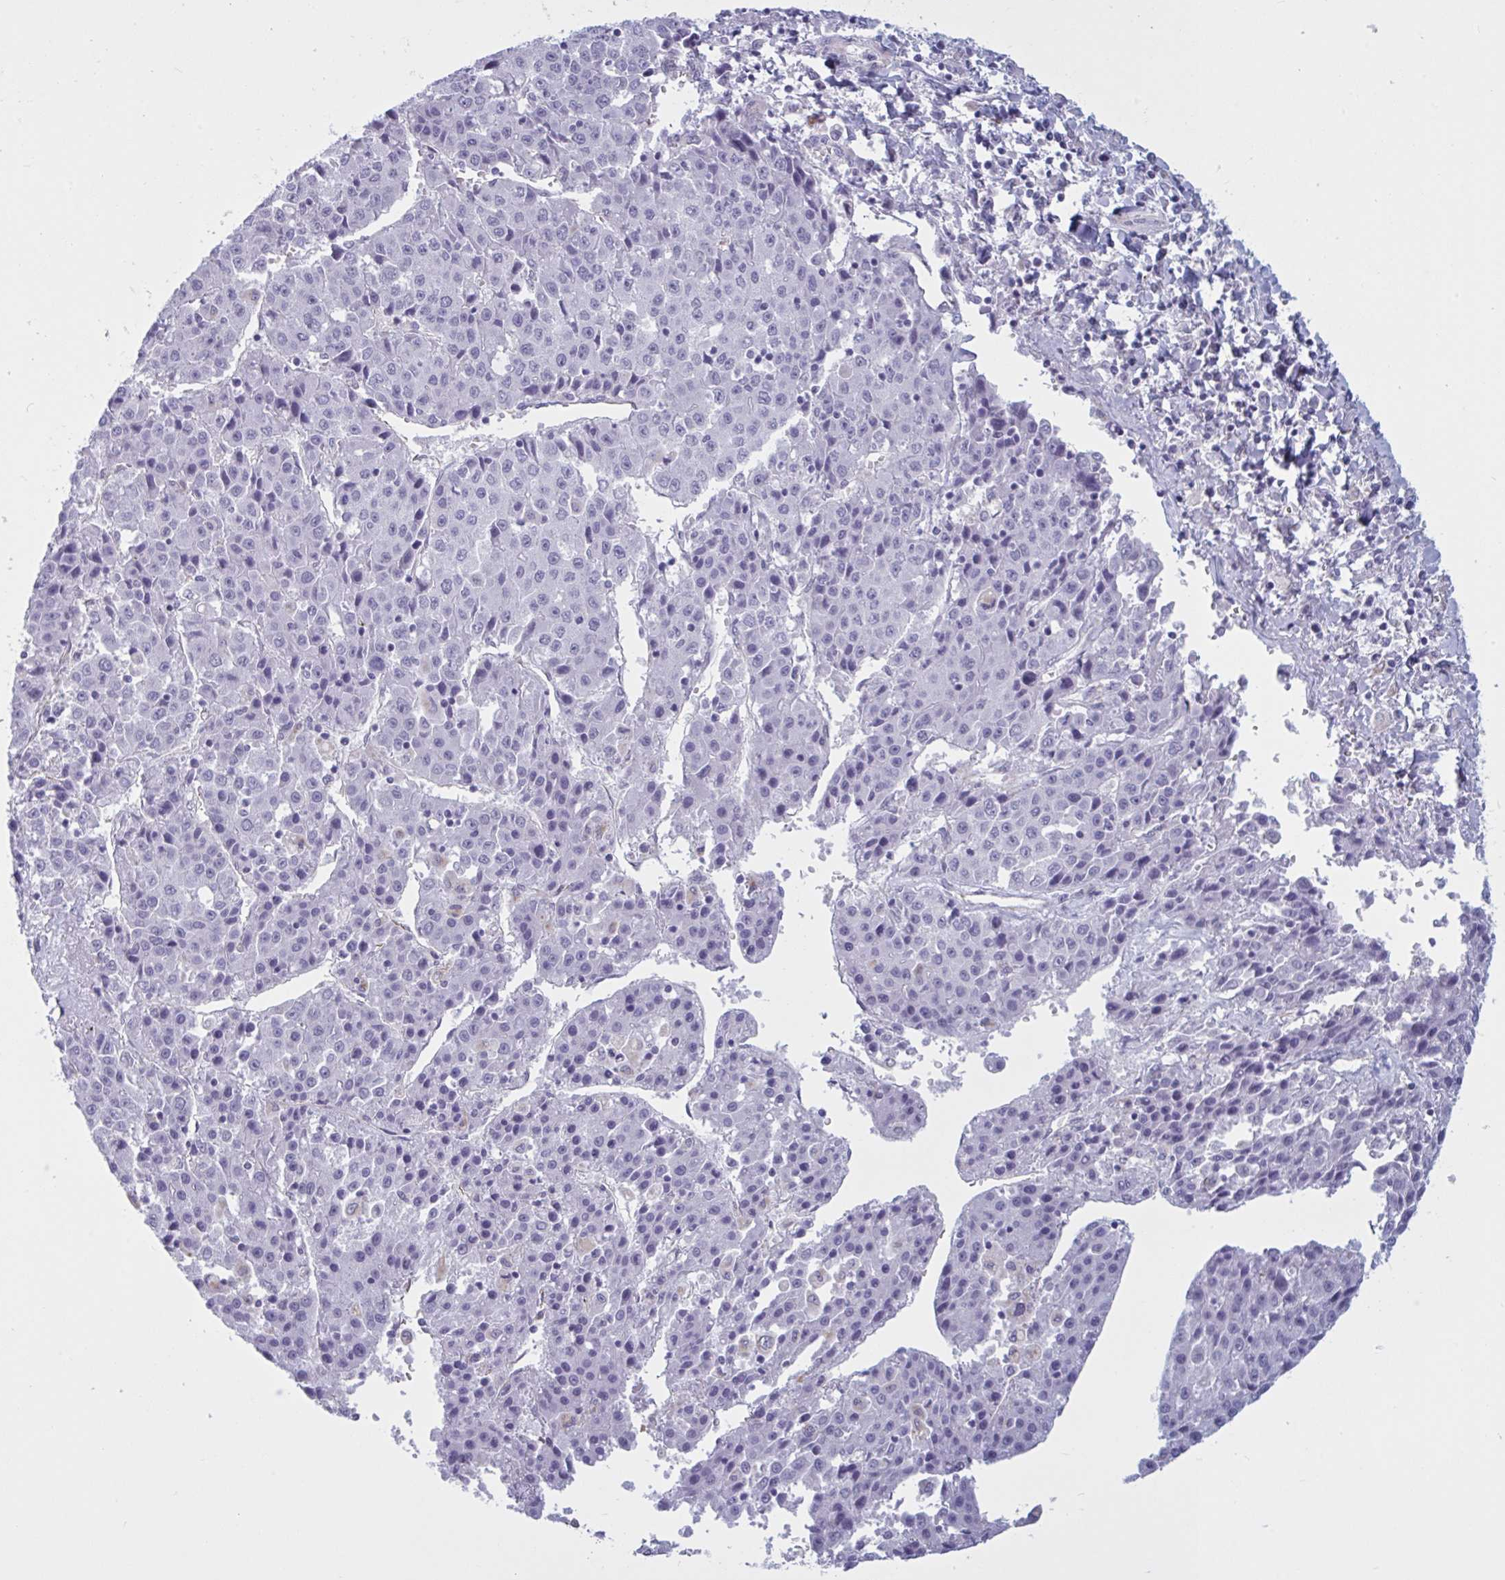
{"staining": {"intensity": "negative", "quantity": "none", "location": "none"}, "tissue": "liver cancer", "cell_type": "Tumor cells", "image_type": "cancer", "snomed": [{"axis": "morphology", "description": "Carcinoma, Hepatocellular, NOS"}, {"axis": "topography", "description": "Liver"}], "caption": "Immunohistochemistry photomicrograph of human liver cancer (hepatocellular carcinoma) stained for a protein (brown), which exhibits no staining in tumor cells.", "gene": "OR1L3", "patient": {"sex": "female", "age": 53}}